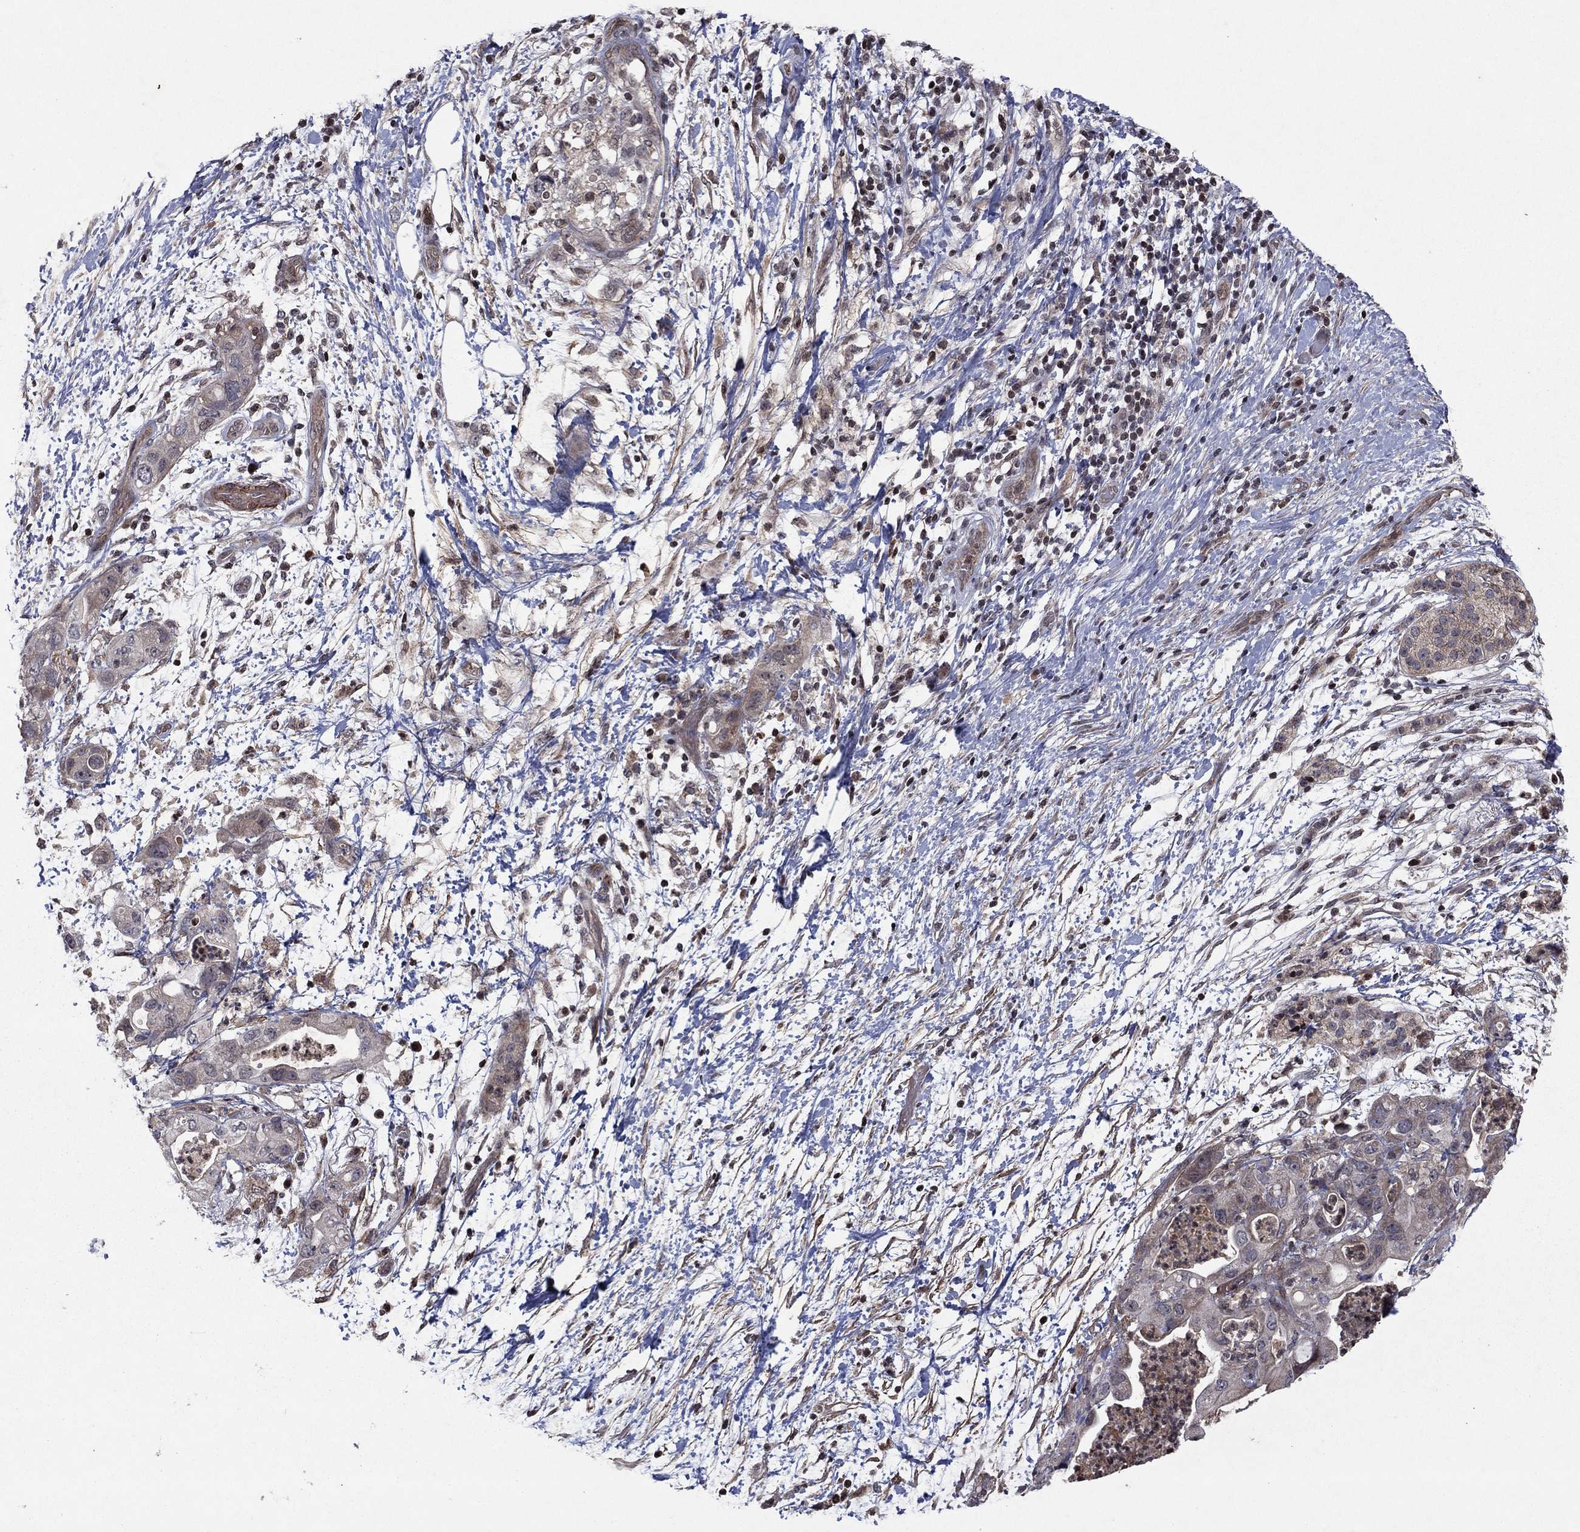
{"staining": {"intensity": "negative", "quantity": "none", "location": "none"}, "tissue": "pancreatic cancer", "cell_type": "Tumor cells", "image_type": "cancer", "snomed": [{"axis": "morphology", "description": "Adenocarcinoma, NOS"}, {"axis": "topography", "description": "Pancreas"}], "caption": "DAB (3,3'-diaminobenzidine) immunohistochemical staining of pancreatic cancer (adenocarcinoma) exhibits no significant positivity in tumor cells. Nuclei are stained in blue.", "gene": "SORBS1", "patient": {"sex": "female", "age": 72}}